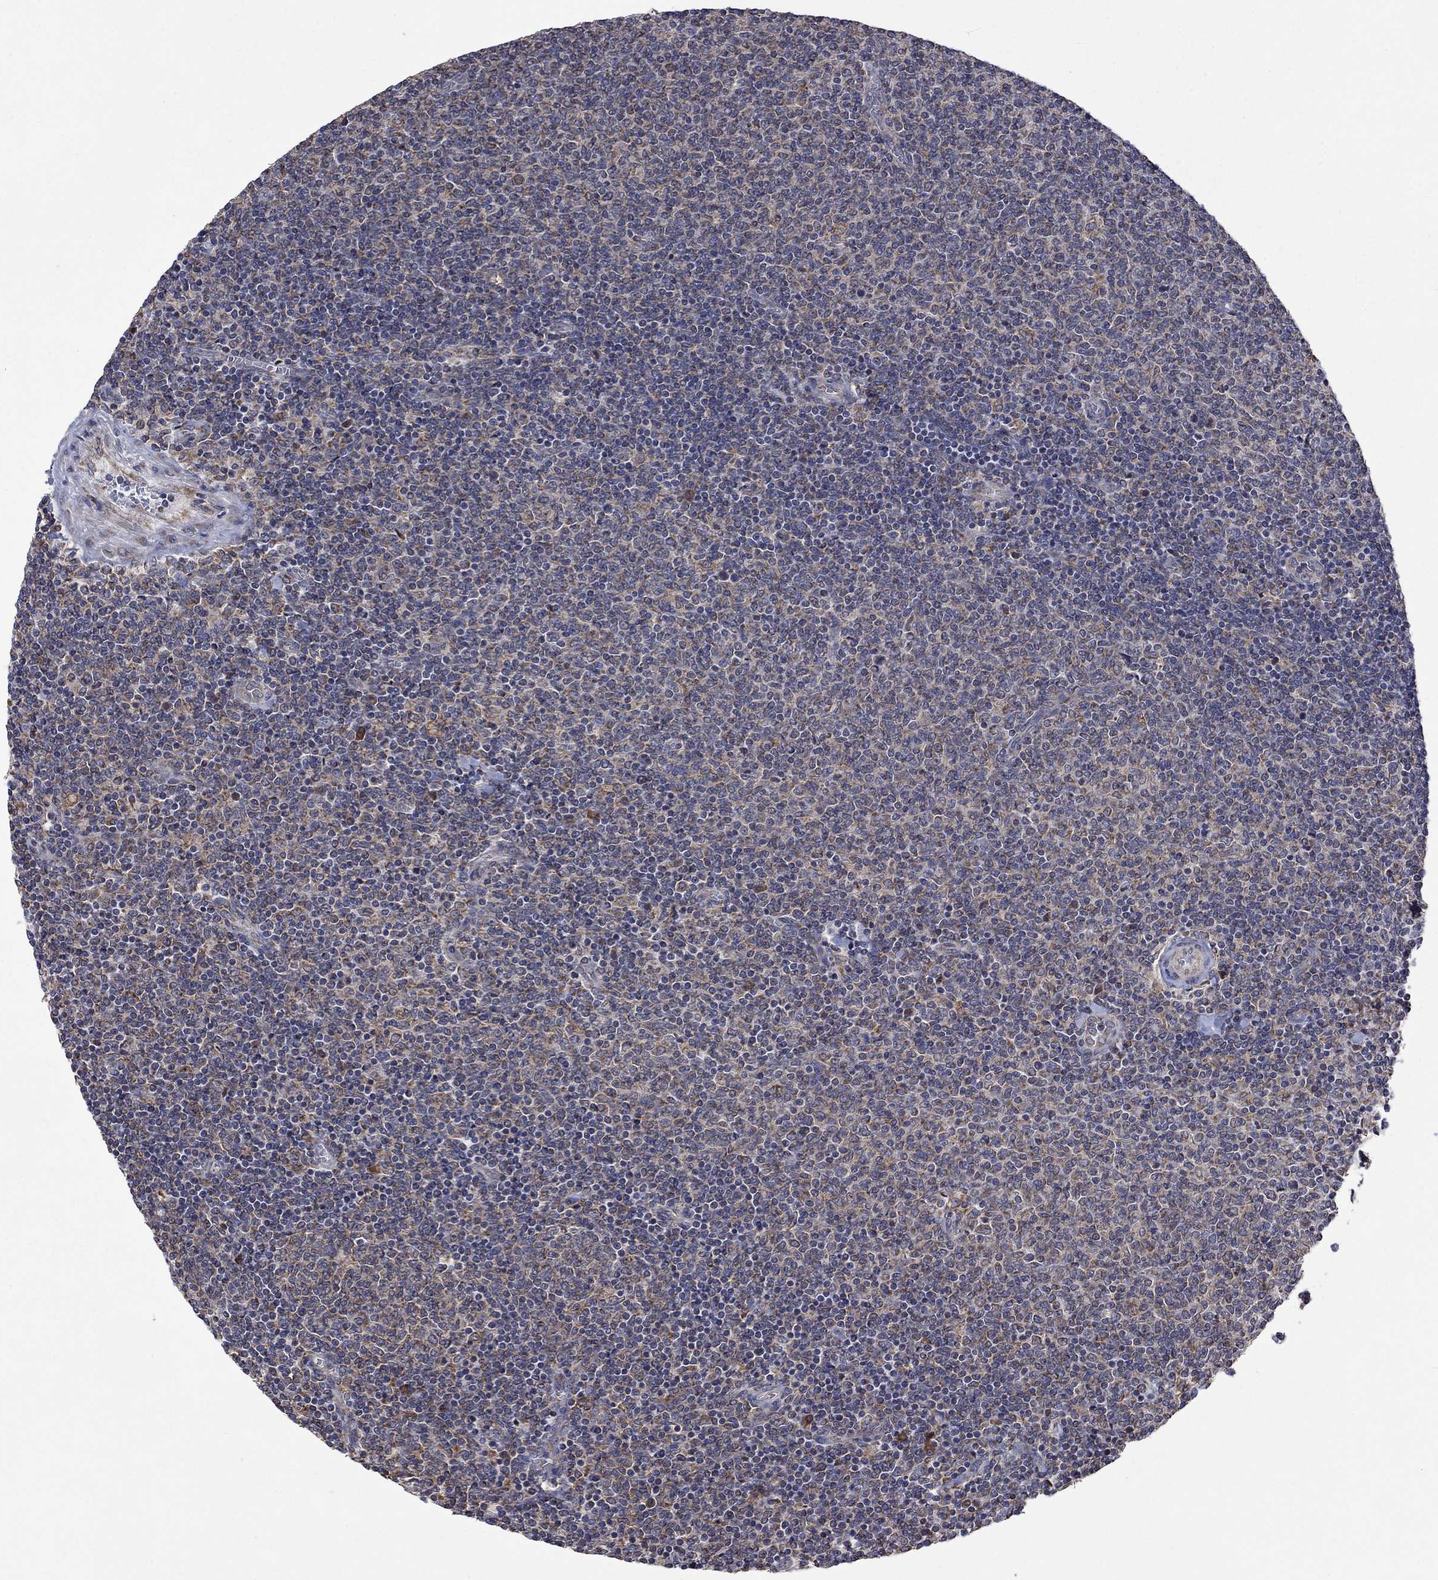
{"staining": {"intensity": "weak", "quantity": "25%-75%", "location": "cytoplasmic/membranous"}, "tissue": "lymphoma", "cell_type": "Tumor cells", "image_type": "cancer", "snomed": [{"axis": "morphology", "description": "Malignant lymphoma, non-Hodgkin's type, Low grade"}, {"axis": "topography", "description": "Lymph node"}], "caption": "Brown immunohistochemical staining in human low-grade malignant lymphoma, non-Hodgkin's type exhibits weak cytoplasmic/membranous staining in approximately 25%-75% of tumor cells.", "gene": "FURIN", "patient": {"sex": "male", "age": 52}}